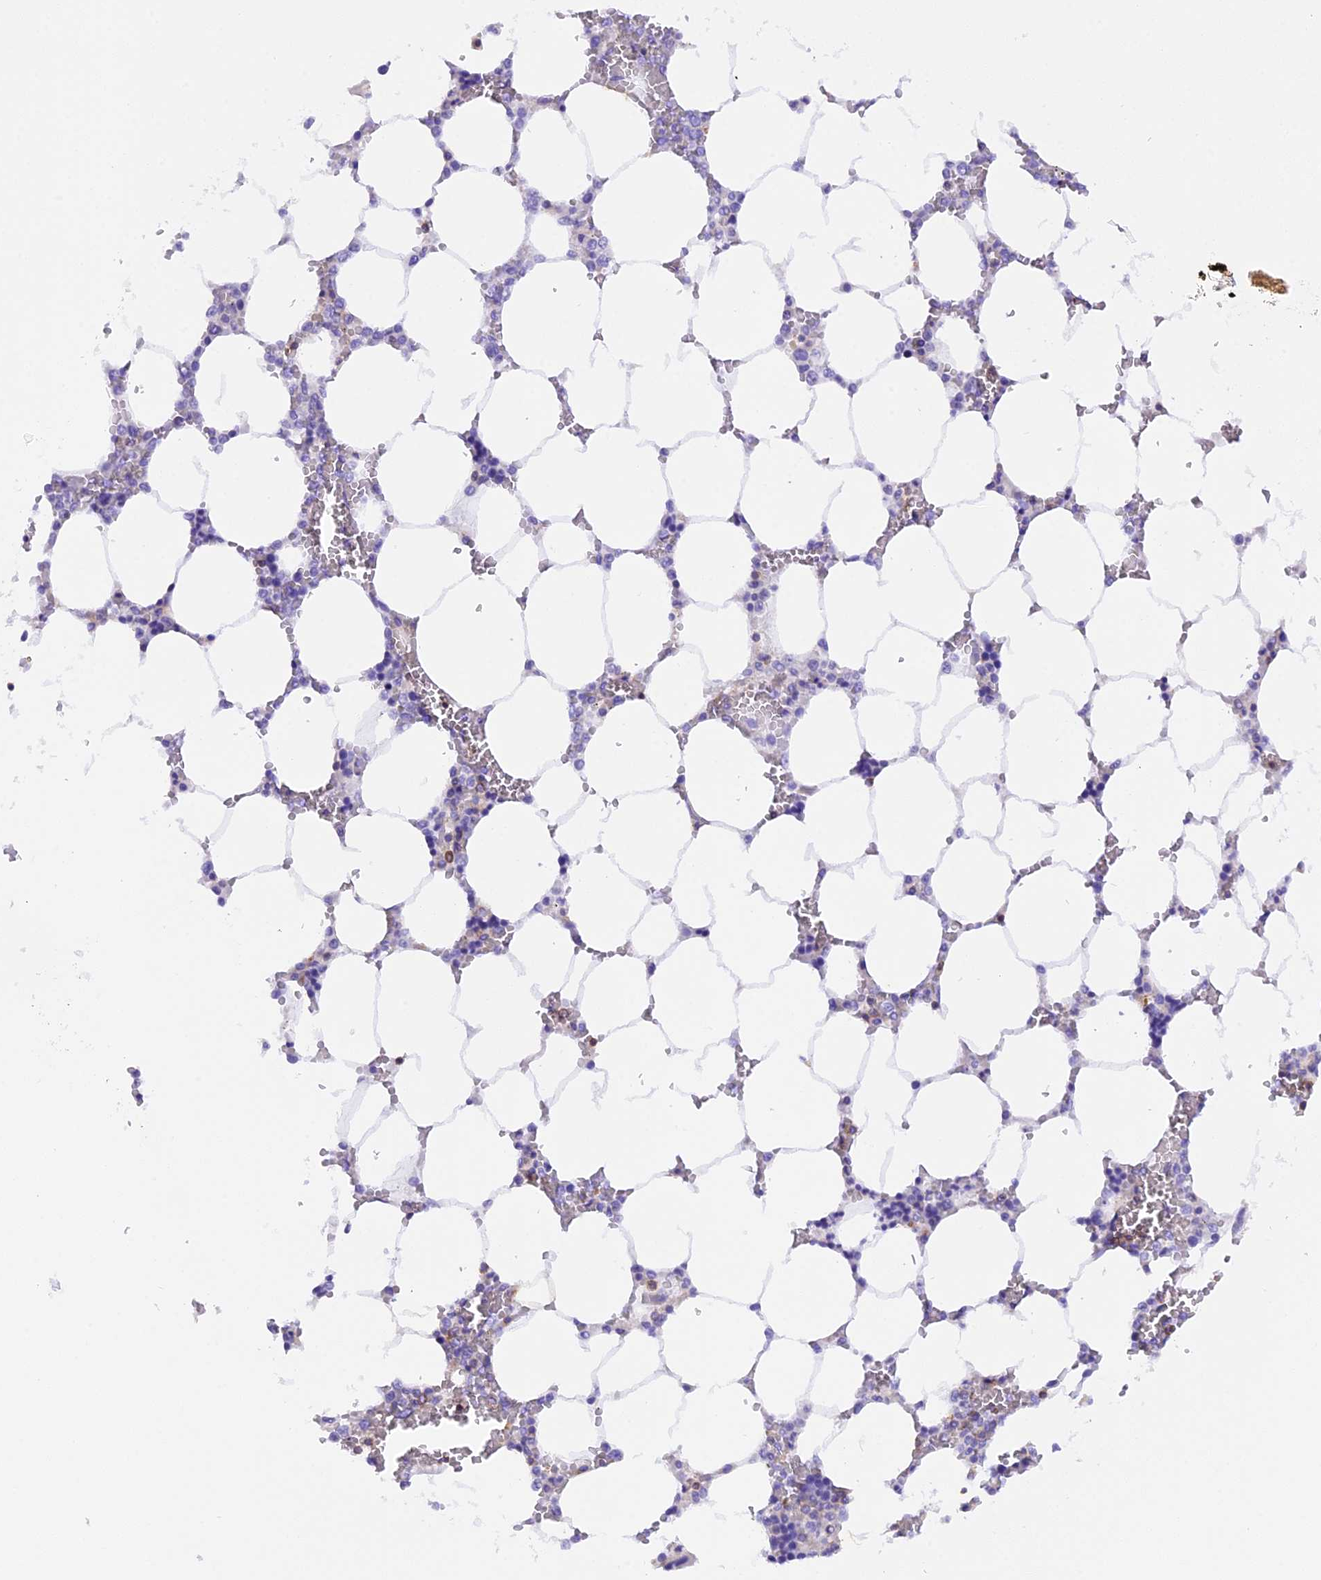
{"staining": {"intensity": "negative", "quantity": "none", "location": "none"}, "tissue": "bone marrow", "cell_type": "Hematopoietic cells", "image_type": "normal", "snomed": [{"axis": "morphology", "description": "Normal tissue, NOS"}, {"axis": "topography", "description": "Bone marrow"}], "caption": "The micrograph exhibits no significant staining in hematopoietic cells of bone marrow.", "gene": "FAM193A", "patient": {"sex": "male", "age": 64}}